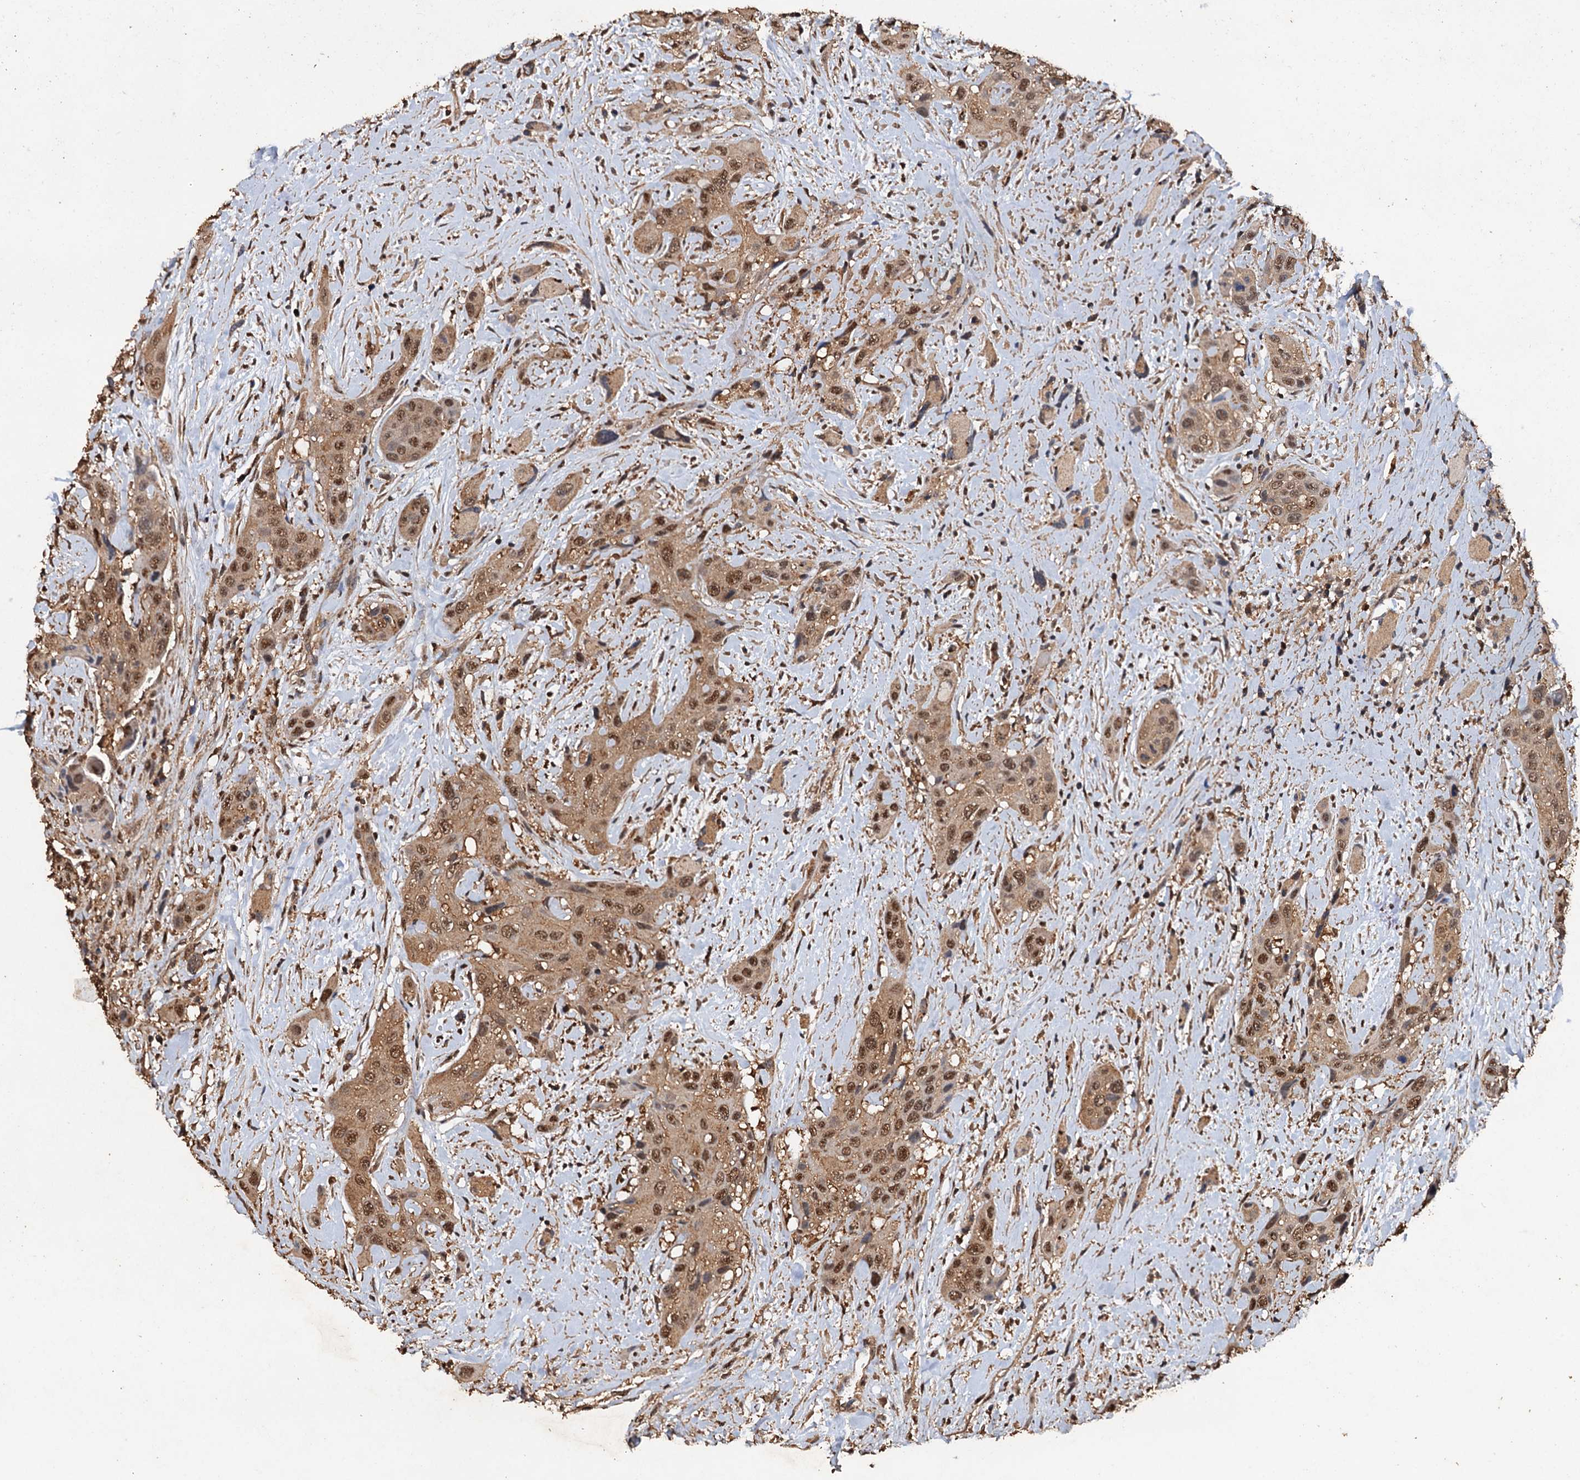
{"staining": {"intensity": "moderate", "quantity": ">75%", "location": "nuclear"}, "tissue": "head and neck cancer", "cell_type": "Tumor cells", "image_type": "cancer", "snomed": [{"axis": "morphology", "description": "Squamous cell carcinoma, NOS"}, {"axis": "topography", "description": "Head-Neck"}], "caption": "High-power microscopy captured an IHC image of head and neck cancer, revealing moderate nuclear expression in approximately >75% of tumor cells.", "gene": "PSMD9", "patient": {"sex": "male", "age": 81}}